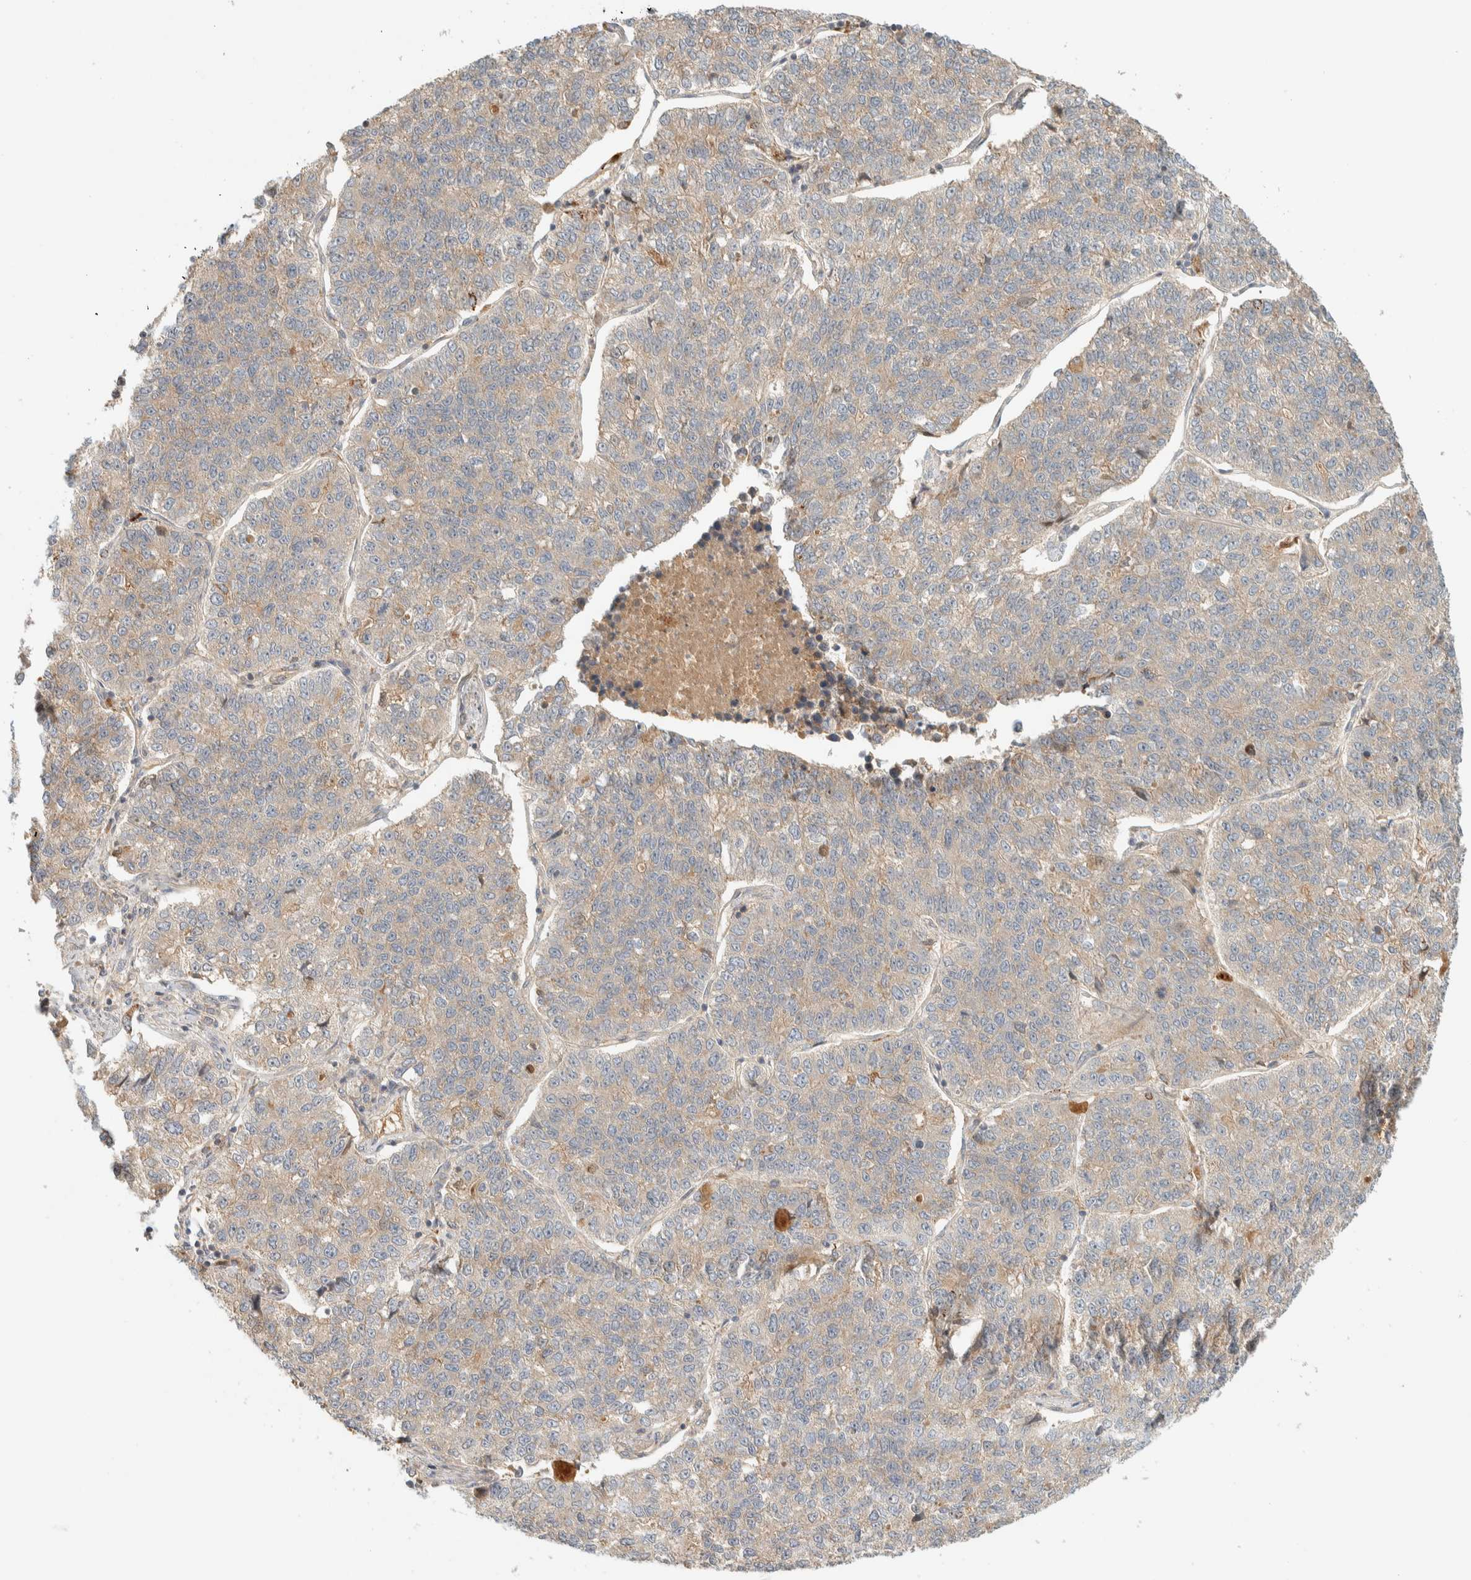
{"staining": {"intensity": "weak", "quantity": "<25%", "location": "cytoplasmic/membranous"}, "tissue": "lung cancer", "cell_type": "Tumor cells", "image_type": "cancer", "snomed": [{"axis": "morphology", "description": "Adenocarcinoma, NOS"}, {"axis": "topography", "description": "Lung"}], "caption": "DAB immunohistochemical staining of lung adenocarcinoma demonstrates no significant staining in tumor cells. (Stains: DAB (3,3'-diaminobenzidine) IHC with hematoxylin counter stain, Microscopy: brightfield microscopy at high magnification).", "gene": "FAM167A", "patient": {"sex": "male", "age": 49}}